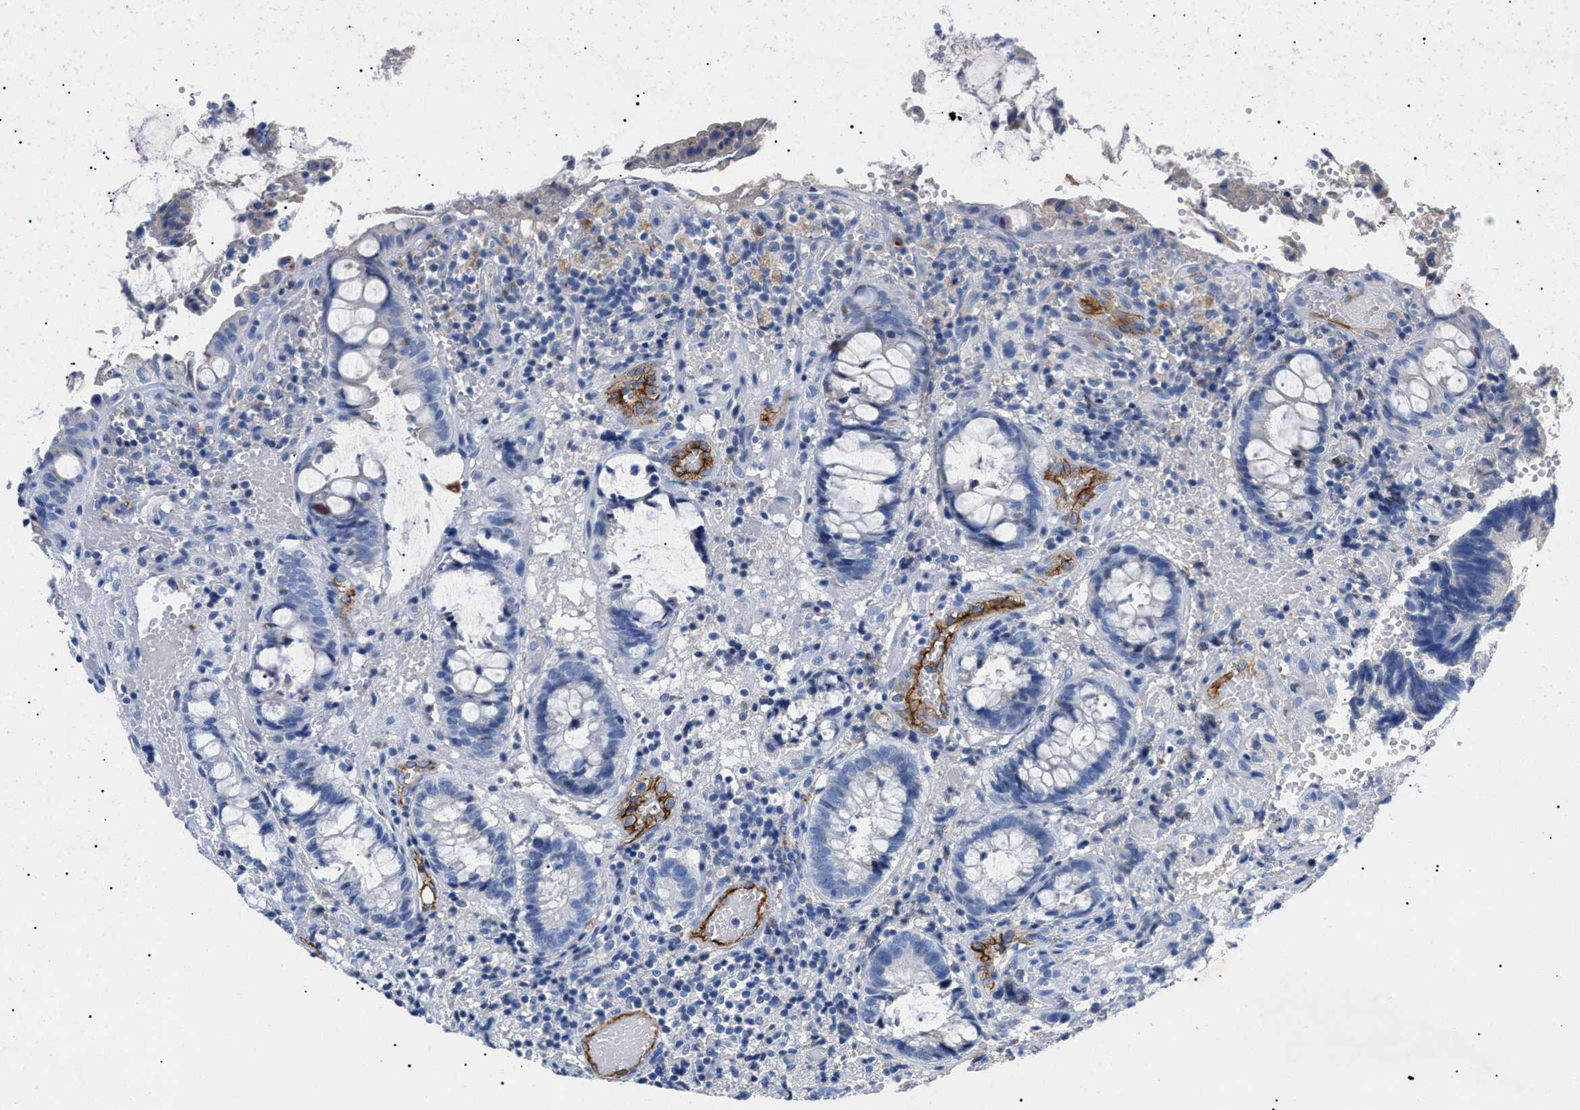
{"staining": {"intensity": "negative", "quantity": "none", "location": "none"}, "tissue": "colorectal cancer", "cell_type": "Tumor cells", "image_type": "cancer", "snomed": [{"axis": "morphology", "description": "Adenocarcinoma, NOS"}, {"axis": "topography", "description": "Colon"}], "caption": "Immunohistochemical staining of human colorectal cancer (adenocarcinoma) exhibits no significant expression in tumor cells.", "gene": "ACKR1", "patient": {"sex": "female", "age": 57}}